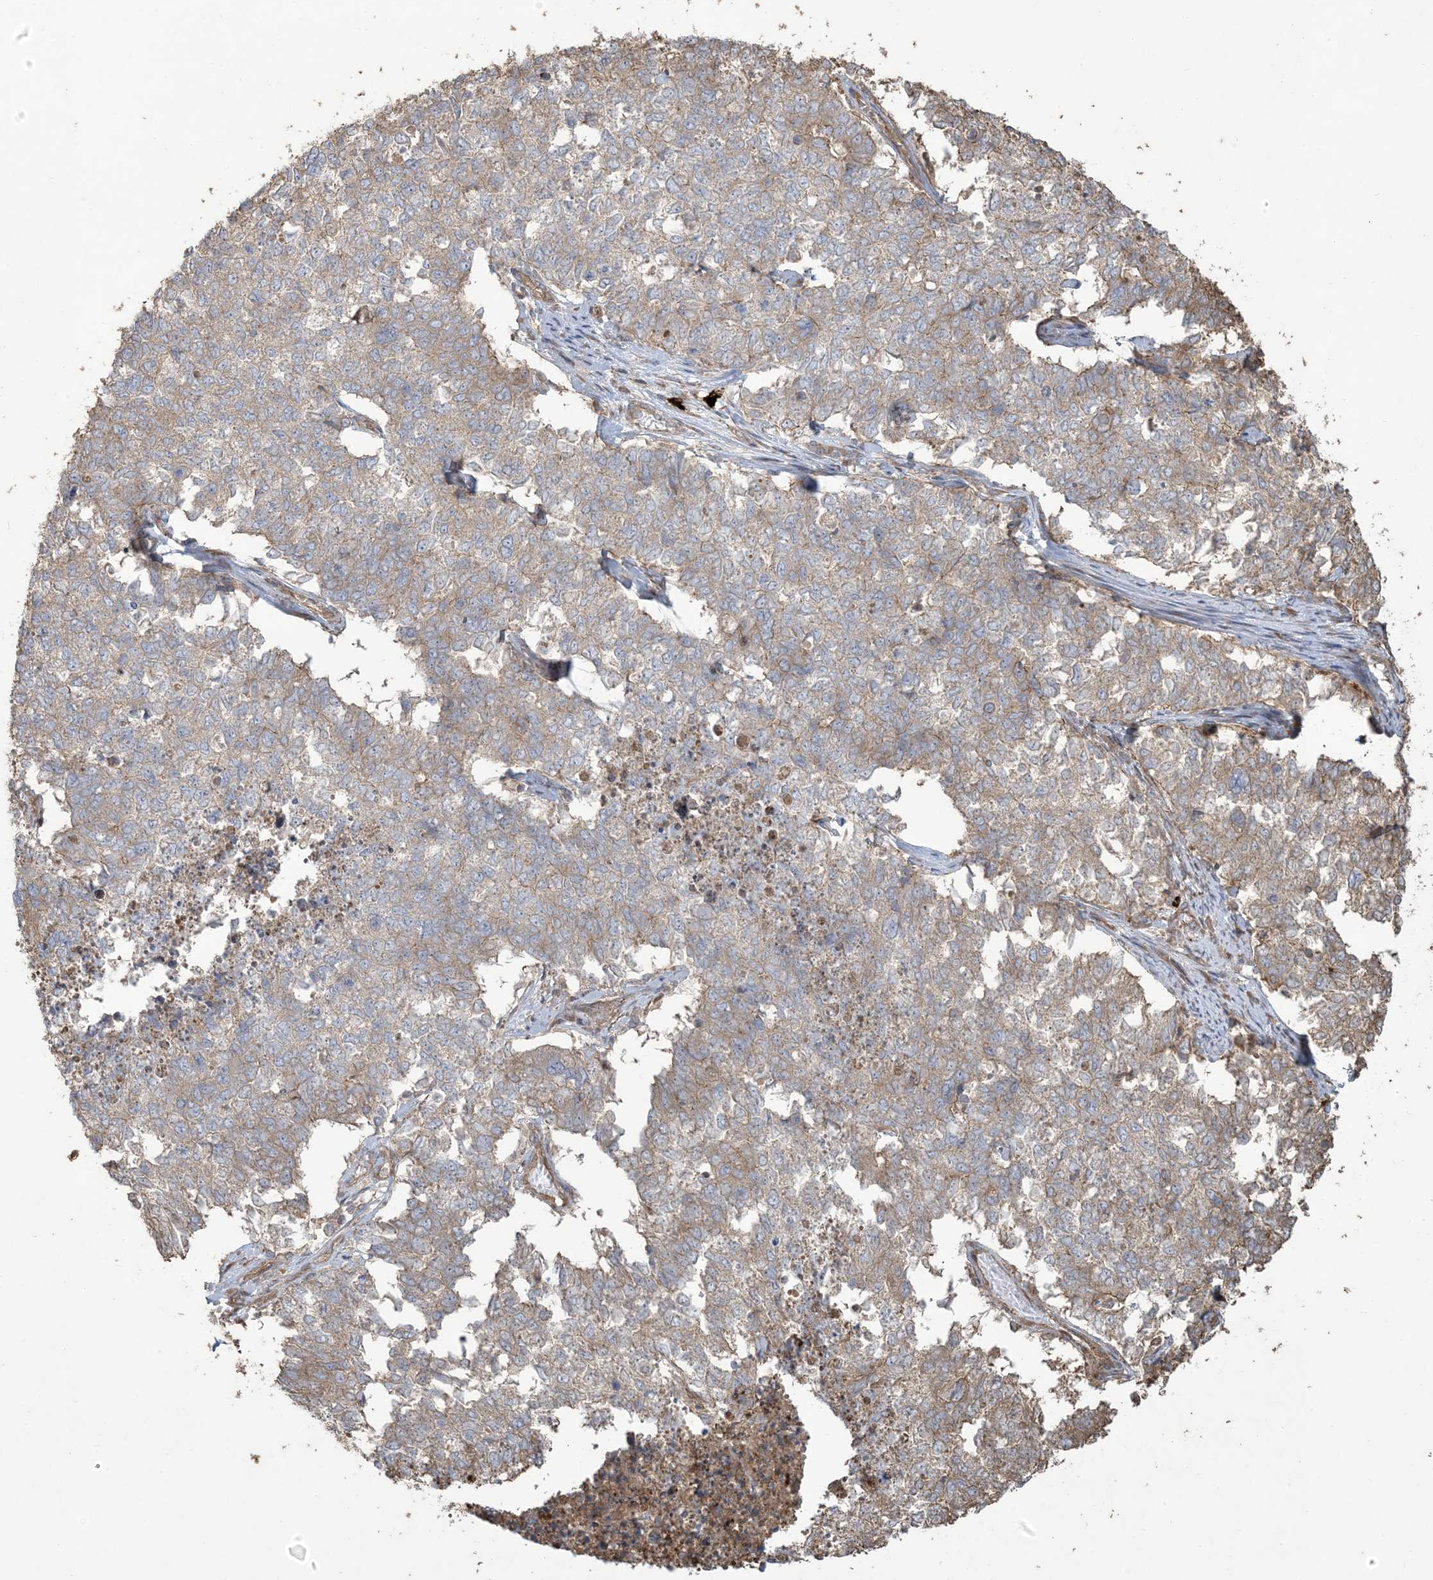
{"staining": {"intensity": "weak", "quantity": "25%-75%", "location": "cytoplasmic/membranous"}, "tissue": "cervical cancer", "cell_type": "Tumor cells", "image_type": "cancer", "snomed": [{"axis": "morphology", "description": "Squamous cell carcinoma, NOS"}, {"axis": "topography", "description": "Cervix"}], "caption": "High-magnification brightfield microscopy of cervical cancer stained with DAB (brown) and counterstained with hematoxylin (blue). tumor cells exhibit weak cytoplasmic/membranous expression is identified in about25%-75% of cells.", "gene": "KLHL18", "patient": {"sex": "female", "age": 63}}